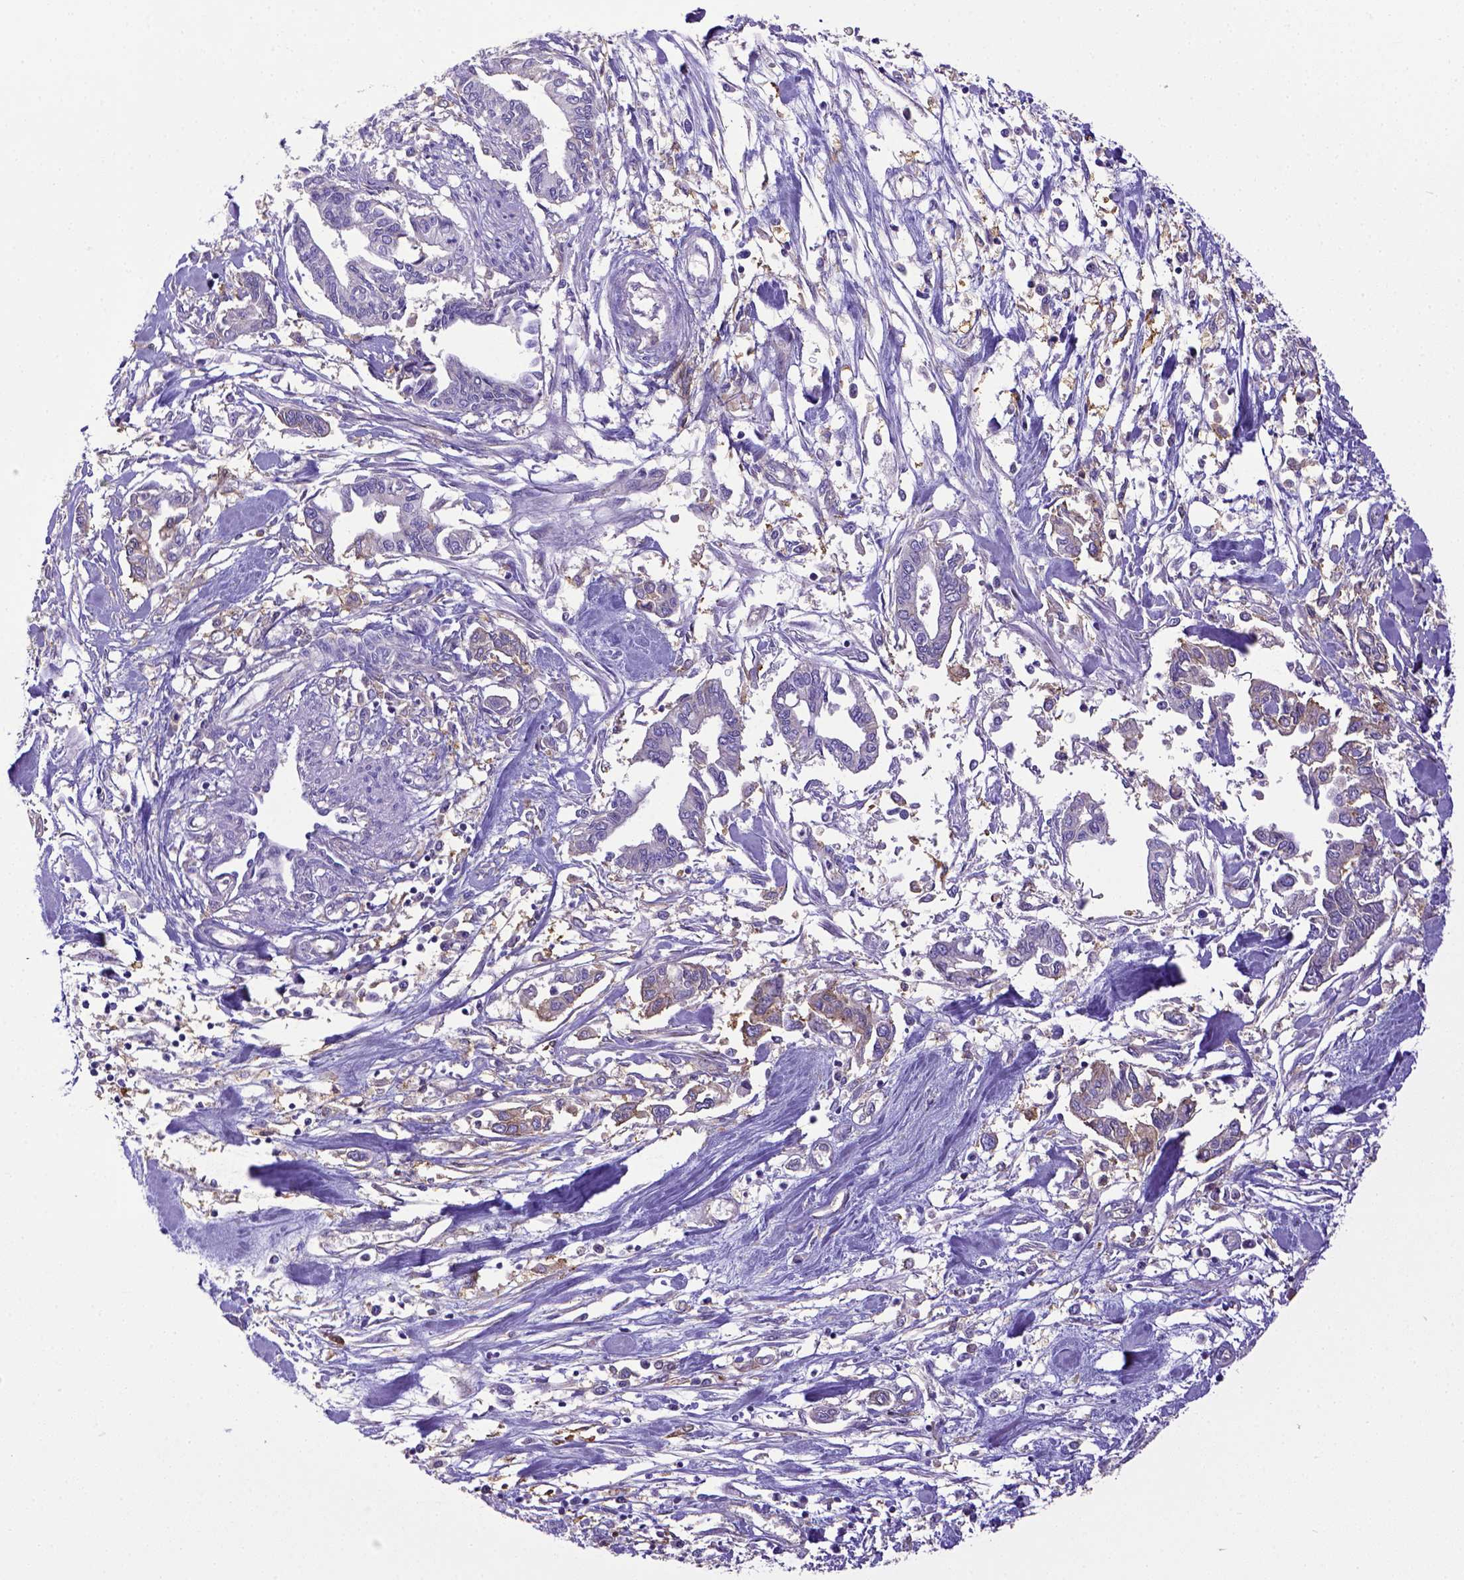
{"staining": {"intensity": "weak", "quantity": "<25%", "location": "cytoplasmic/membranous"}, "tissue": "pancreatic cancer", "cell_type": "Tumor cells", "image_type": "cancer", "snomed": [{"axis": "morphology", "description": "Adenocarcinoma, NOS"}, {"axis": "topography", "description": "Pancreas"}], "caption": "IHC histopathology image of neoplastic tissue: human pancreatic cancer stained with DAB shows no significant protein staining in tumor cells.", "gene": "CD40", "patient": {"sex": "male", "age": 60}}